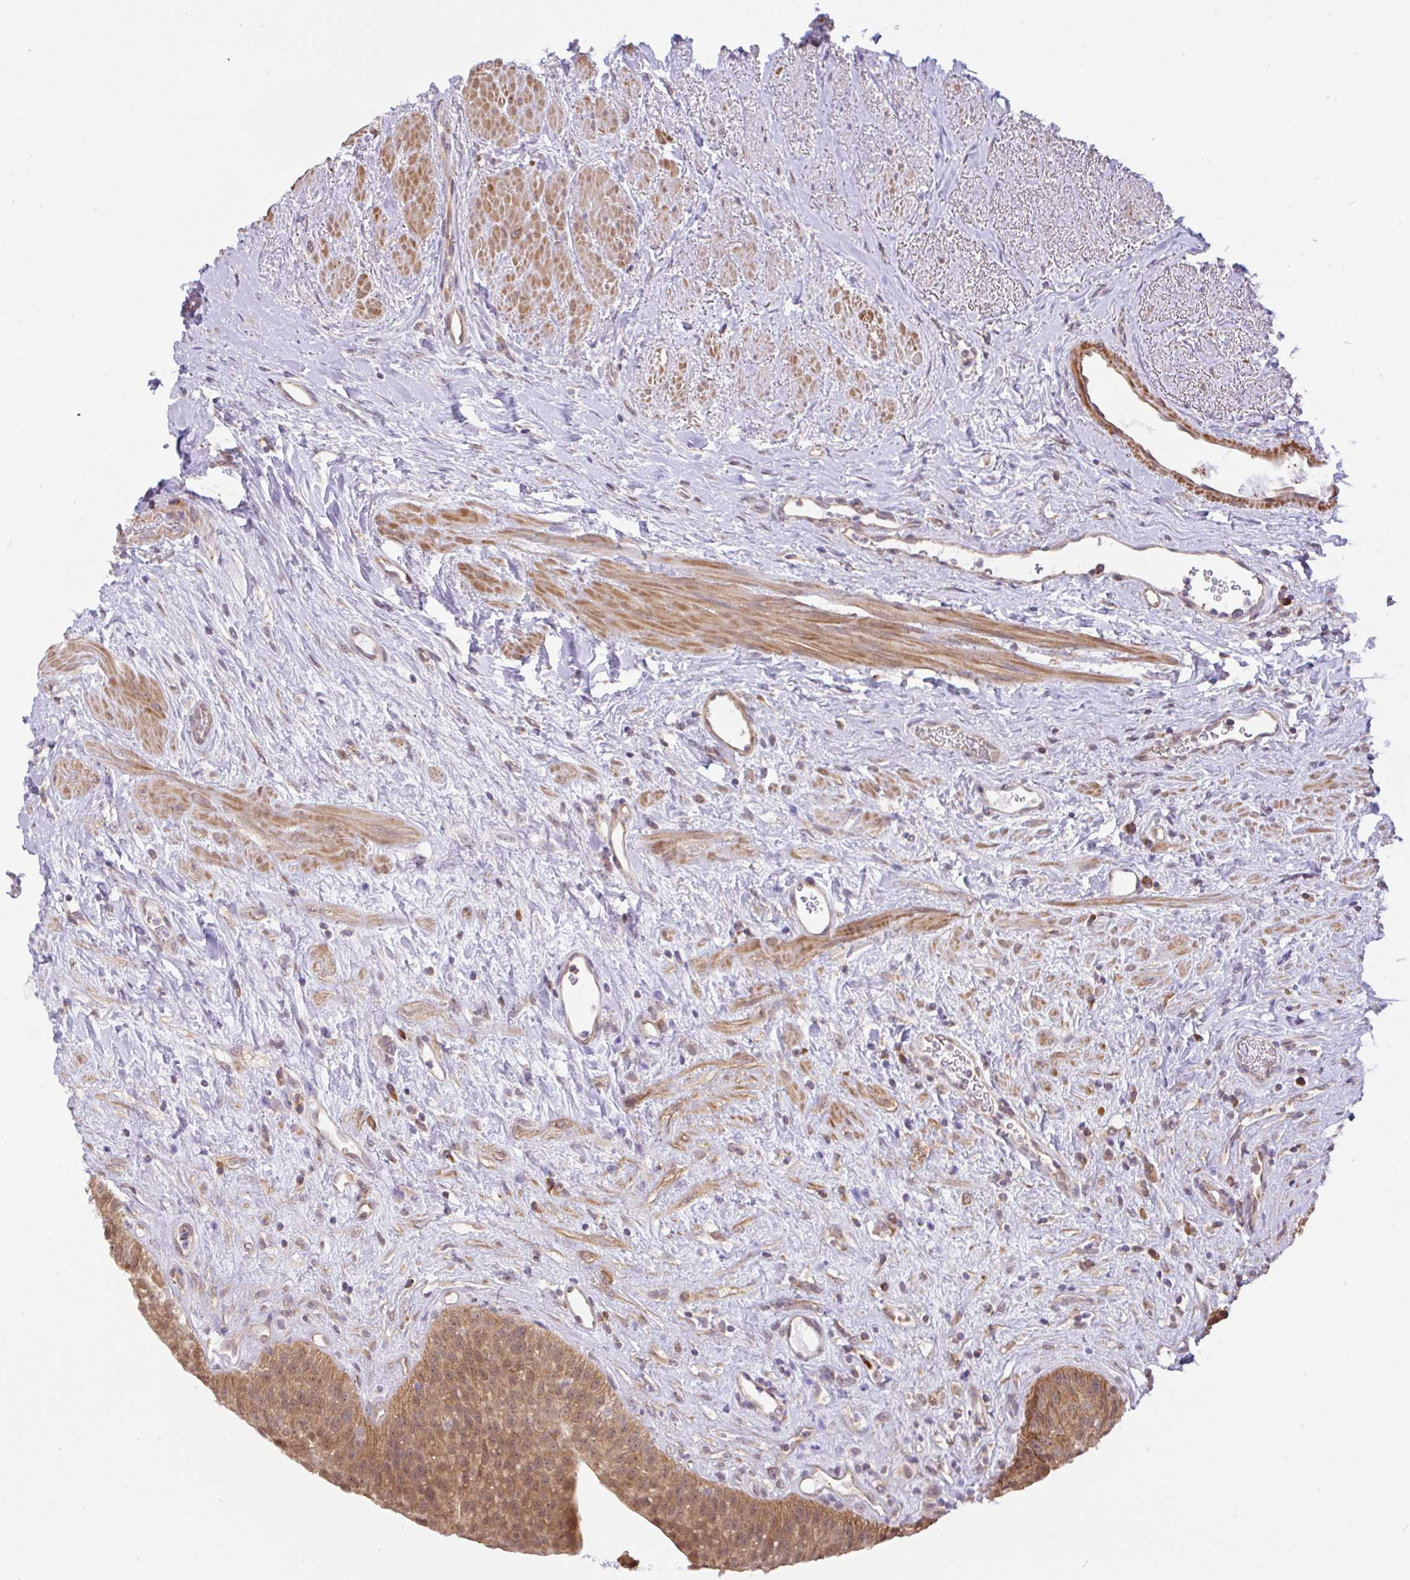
{"staining": {"intensity": "moderate", "quantity": ">75%", "location": "cytoplasmic/membranous,nuclear"}, "tissue": "urinary bladder", "cell_type": "Urothelial cells", "image_type": "normal", "snomed": [{"axis": "morphology", "description": "Normal tissue, NOS"}, {"axis": "topography", "description": "Urinary bladder"}], "caption": "Urothelial cells reveal moderate cytoplasmic/membranous,nuclear staining in about >75% of cells in benign urinary bladder. Ihc stains the protein of interest in brown and the nuclei are stained blue.", "gene": "DLEU7", "patient": {"sex": "female", "age": 56}}